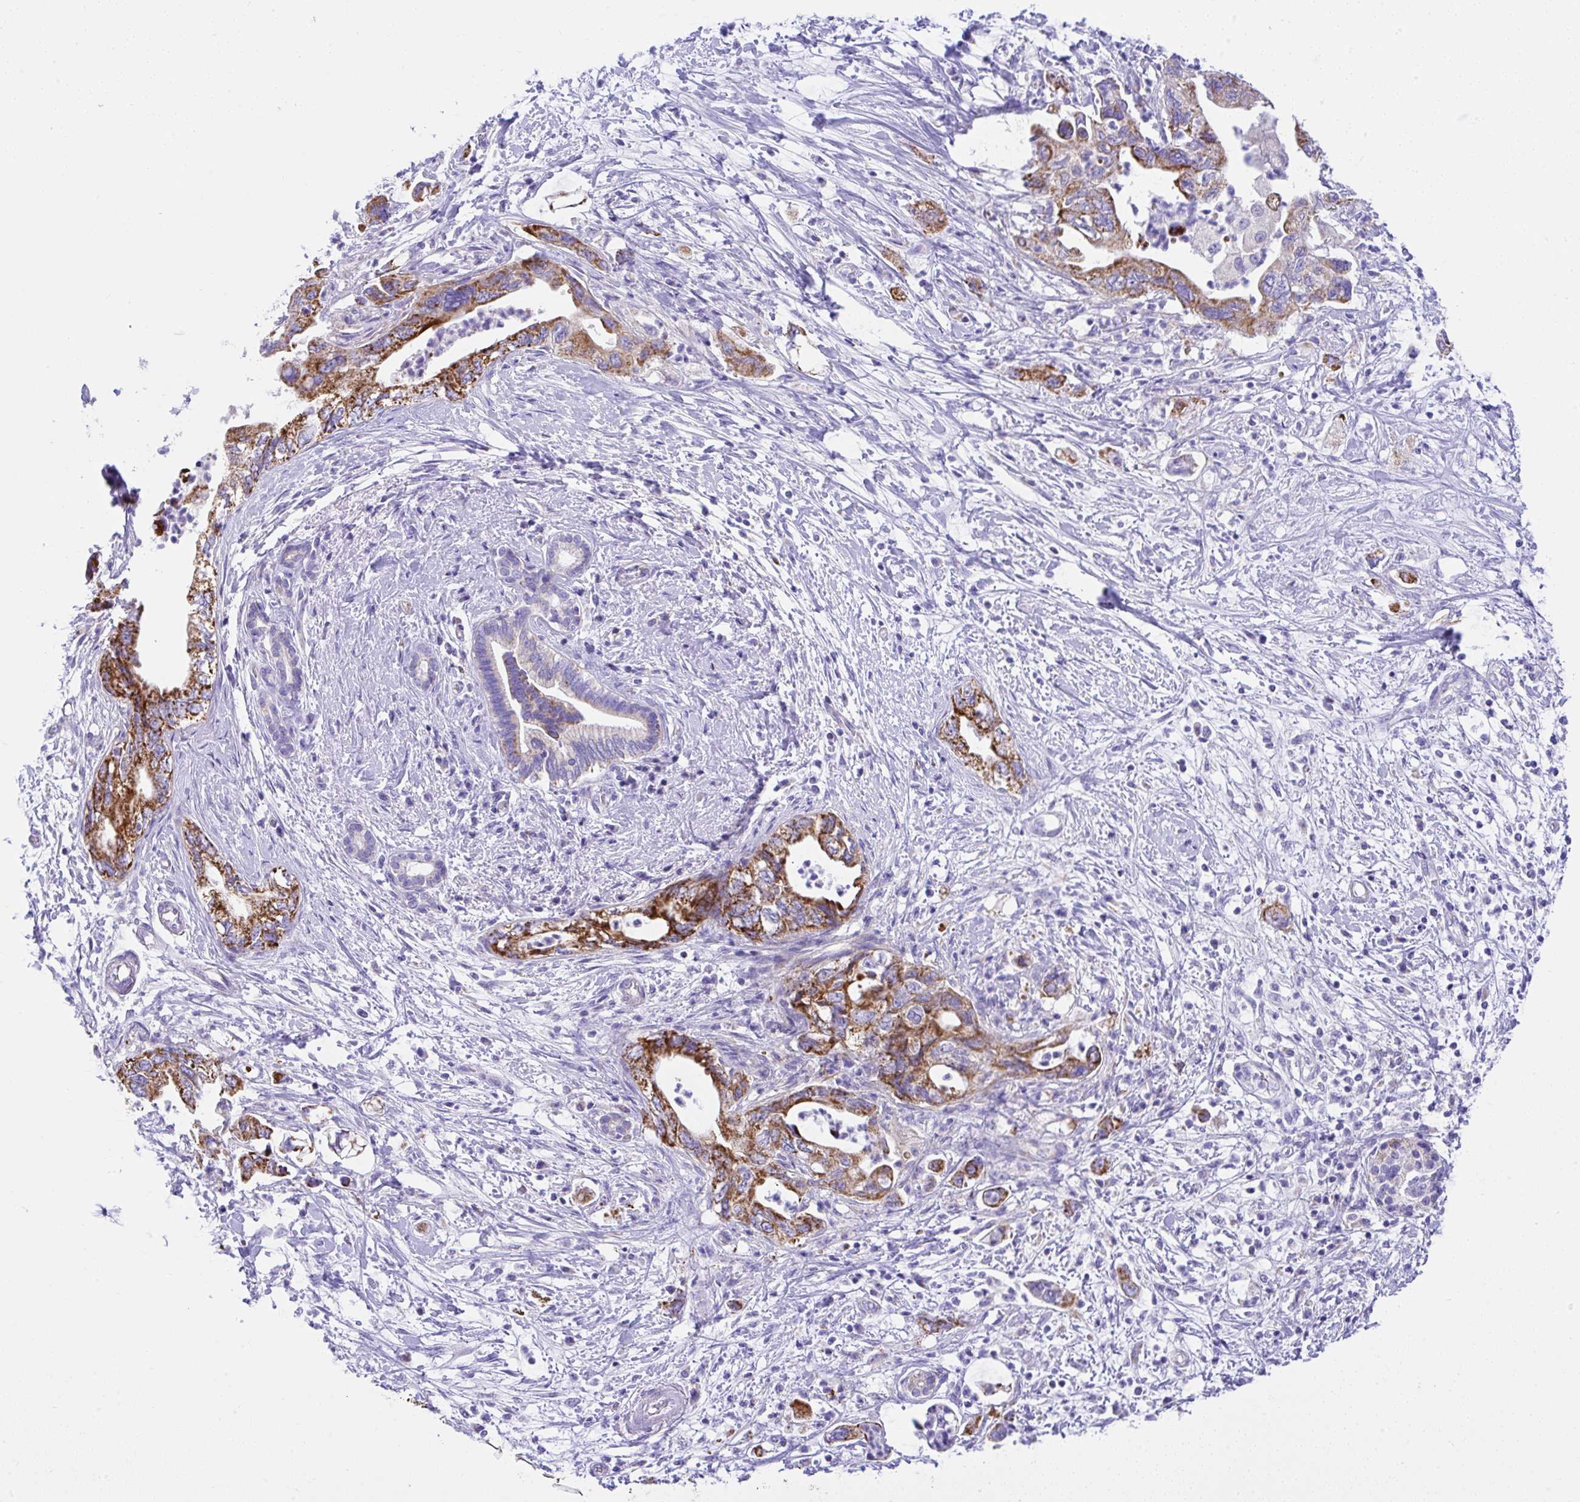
{"staining": {"intensity": "strong", "quantity": ">75%", "location": "cytoplasmic/membranous"}, "tissue": "pancreatic cancer", "cell_type": "Tumor cells", "image_type": "cancer", "snomed": [{"axis": "morphology", "description": "Adenocarcinoma, NOS"}, {"axis": "topography", "description": "Pancreas"}], "caption": "Human pancreatic cancer stained with a protein marker exhibits strong staining in tumor cells.", "gene": "SLC13A1", "patient": {"sex": "female", "age": 73}}